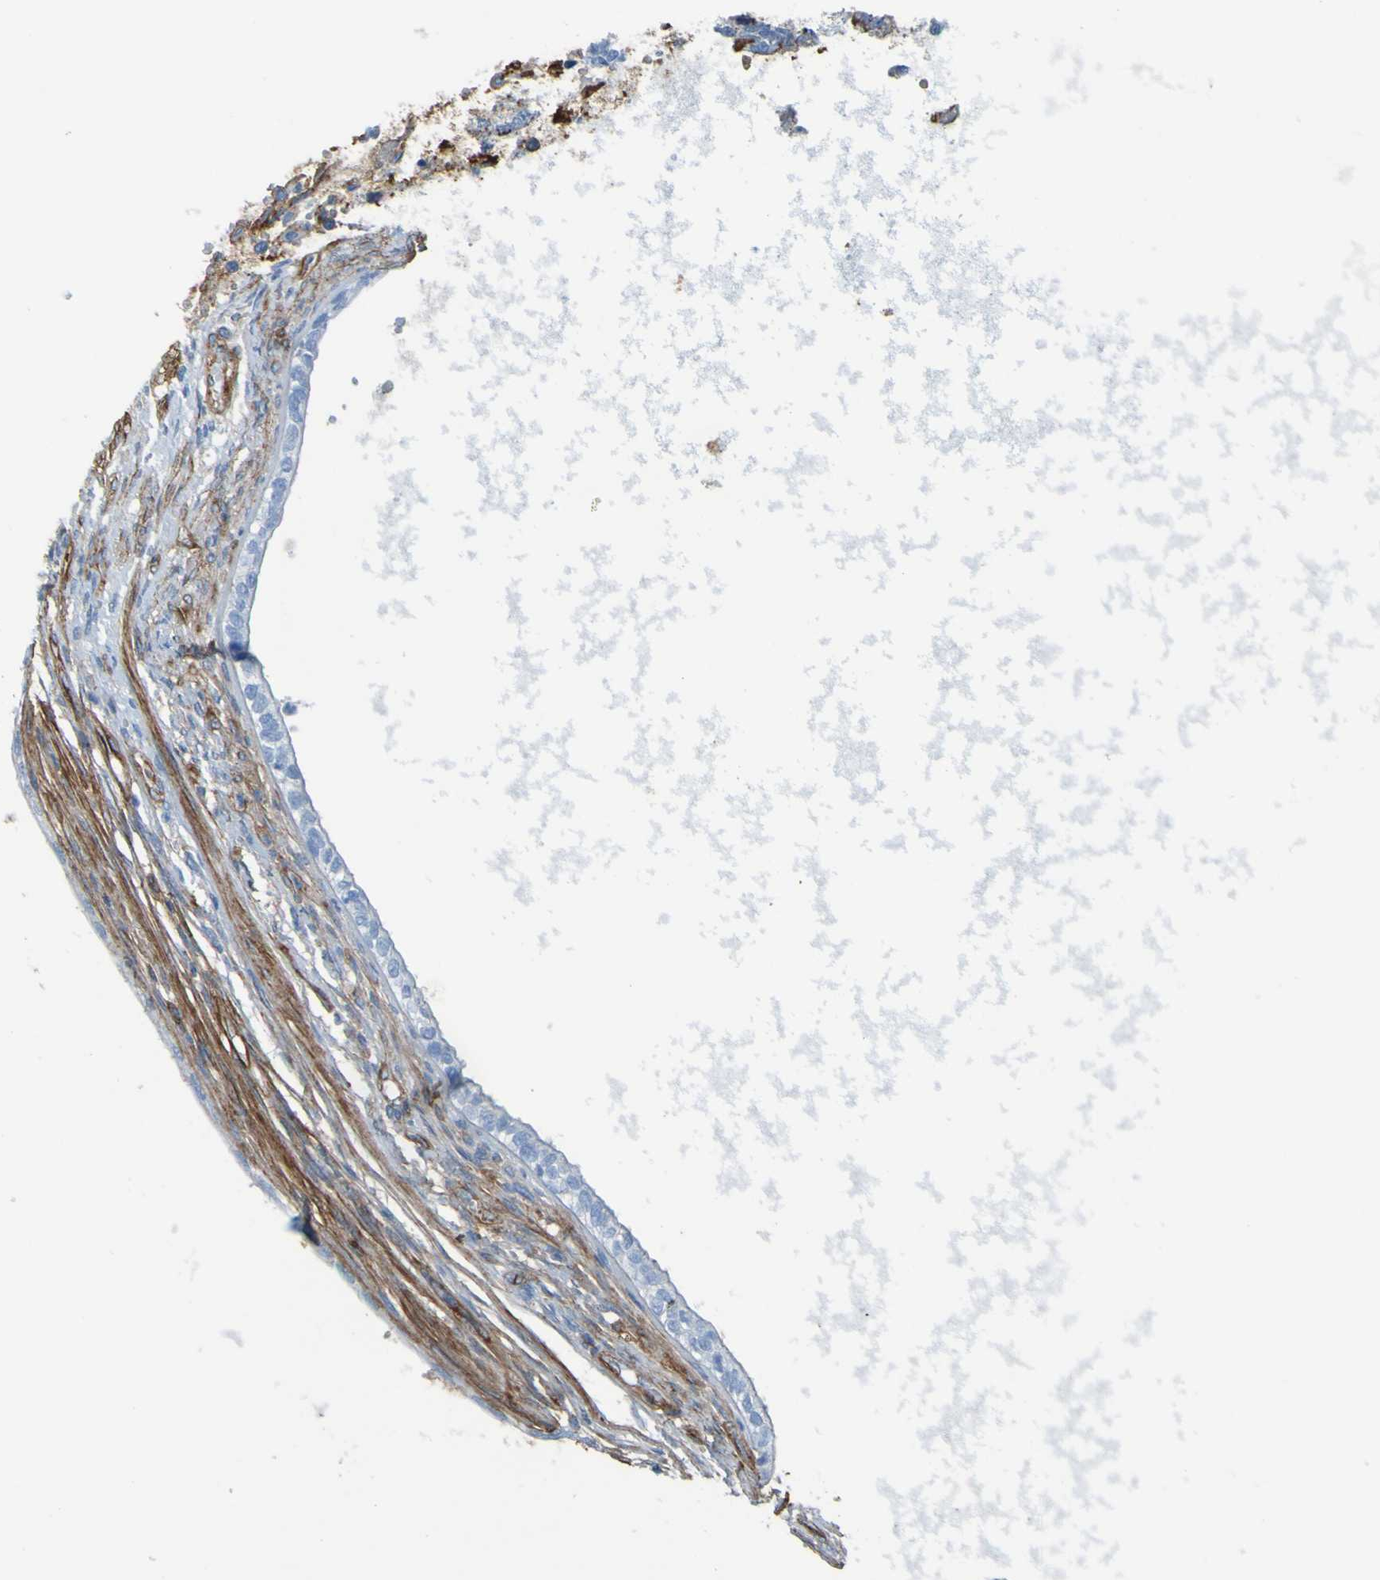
{"staining": {"intensity": "negative", "quantity": "none", "location": "none"}, "tissue": "testis cancer", "cell_type": "Tumor cells", "image_type": "cancer", "snomed": [{"axis": "morphology", "description": "Carcinoma, Embryonal, NOS"}, {"axis": "topography", "description": "Testis"}], "caption": "Embryonal carcinoma (testis) stained for a protein using immunohistochemistry (IHC) displays no positivity tumor cells.", "gene": "COL4A2", "patient": {"sex": "male", "age": 26}}